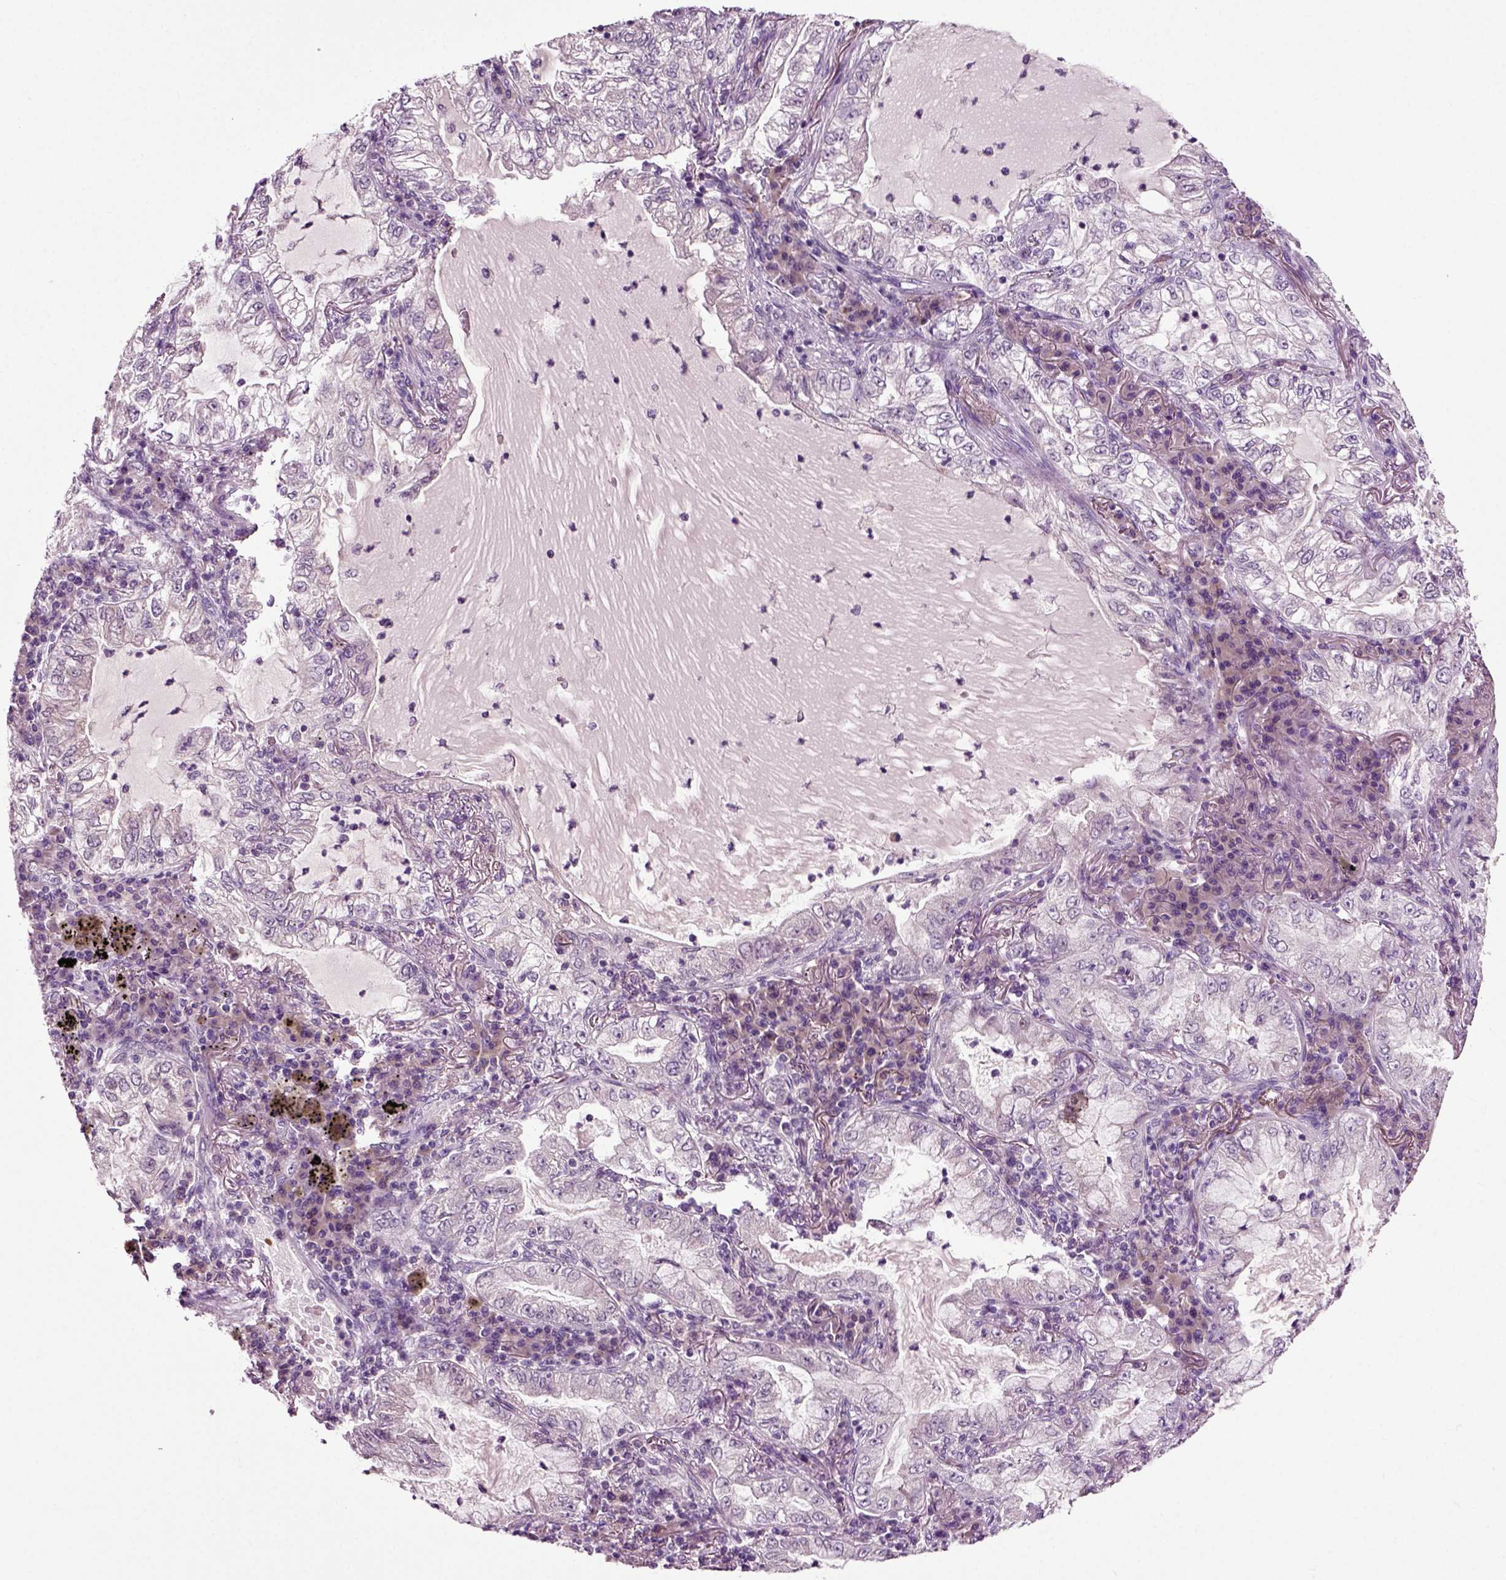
{"staining": {"intensity": "negative", "quantity": "none", "location": "none"}, "tissue": "lung cancer", "cell_type": "Tumor cells", "image_type": "cancer", "snomed": [{"axis": "morphology", "description": "Adenocarcinoma, NOS"}, {"axis": "topography", "description": "Lung"}], "caption": "This is an IHC image of human adenocarcinoma (lung). There is no staining in tumor cells.", "gene": "SPATA17", "patient": {"sex": "female", "age": 73}}